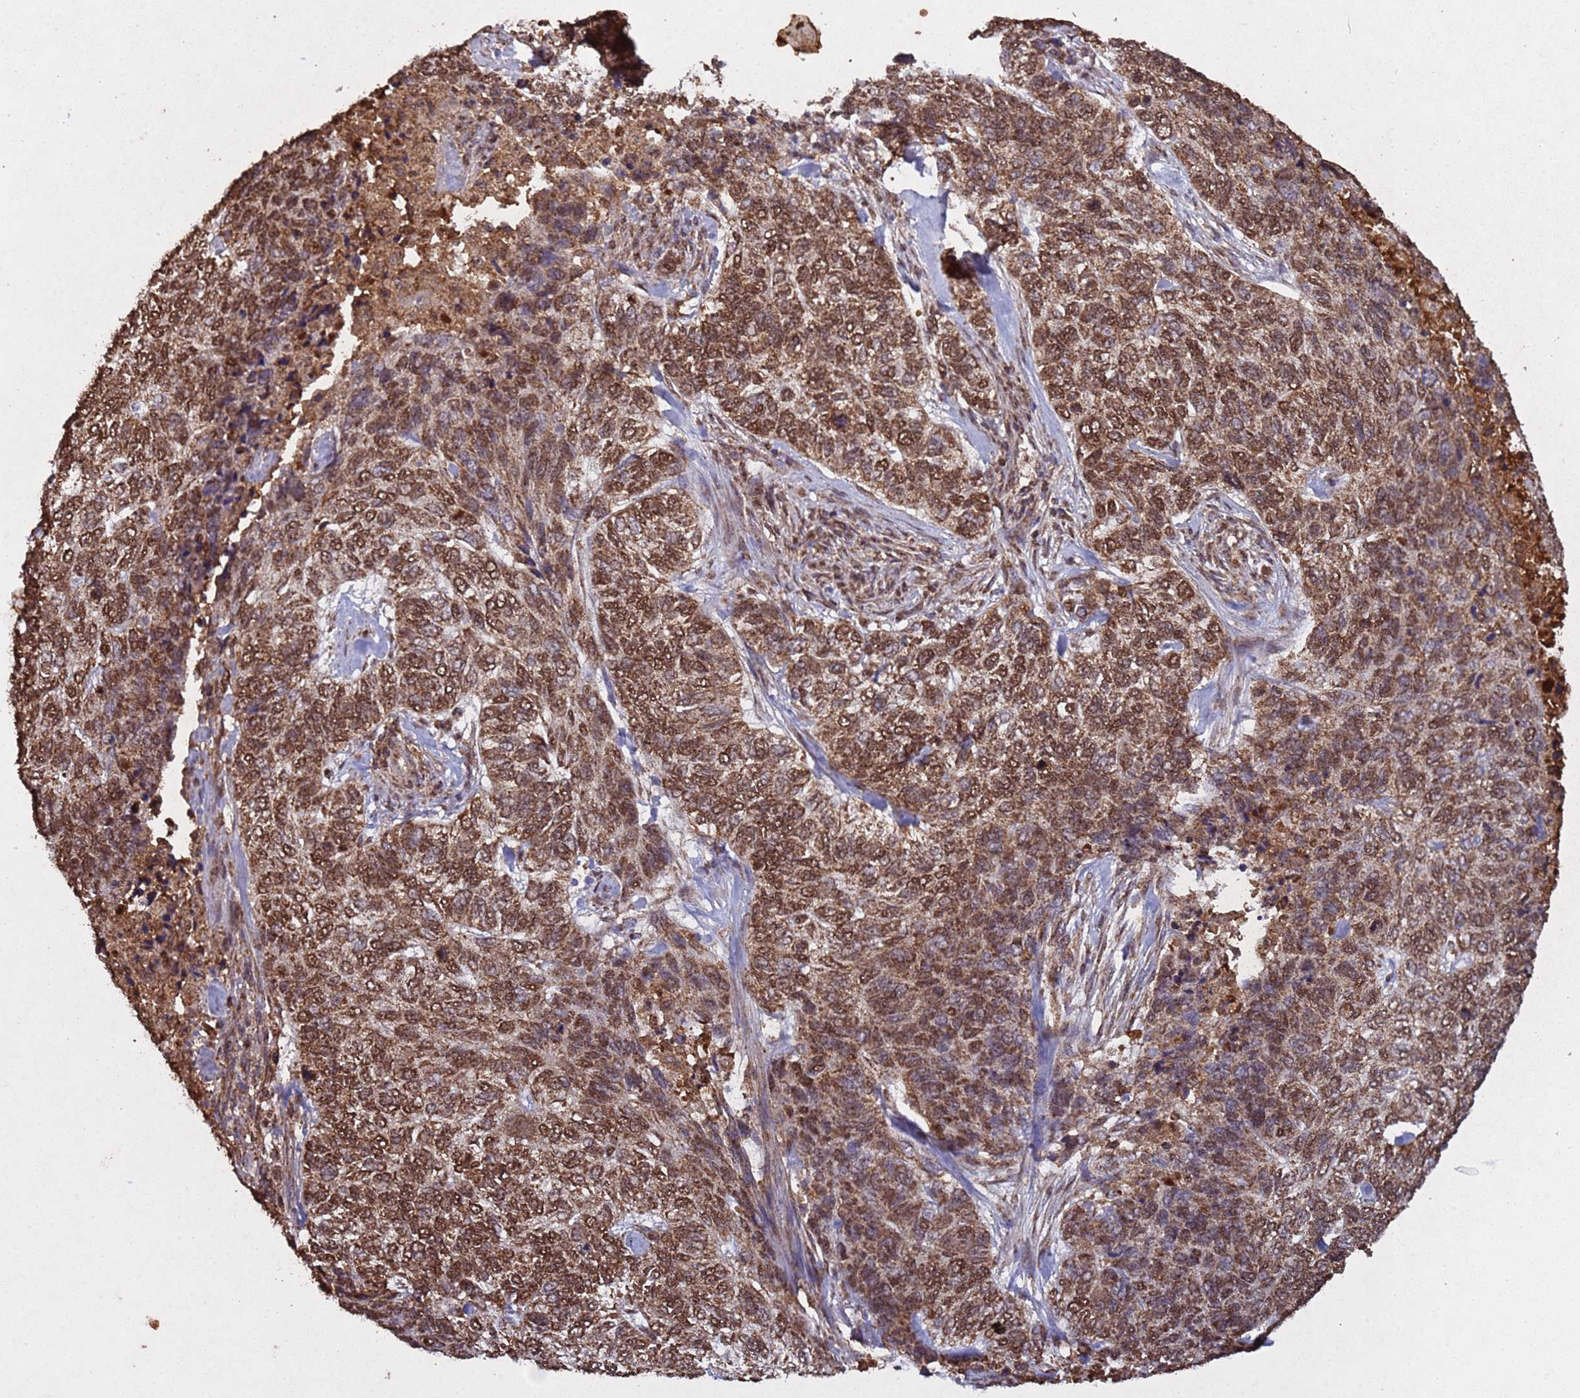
{"staining": {"intensity": "moderate", "quantity": ">75%", "location": "cytoplasmic/membranous,nuclear"}, "tissue": "skin cancer", "cell_type": "Tumor cells", "image_type": "cancer", "snomed": [{"axis": "morphology", "description": "Basal cell carcinoma"}, {"axis": "topography", "description": "Skin"}], "caption": "Moderate cytoplasmic/membranous and nuclear staining for a protein is present in about >75% of tumor cells of skin basal cell carcinoma using immunohistochemistry (IHC).", "gene": "HDAC10", "patient": {"sex": "female", "age": 65}}